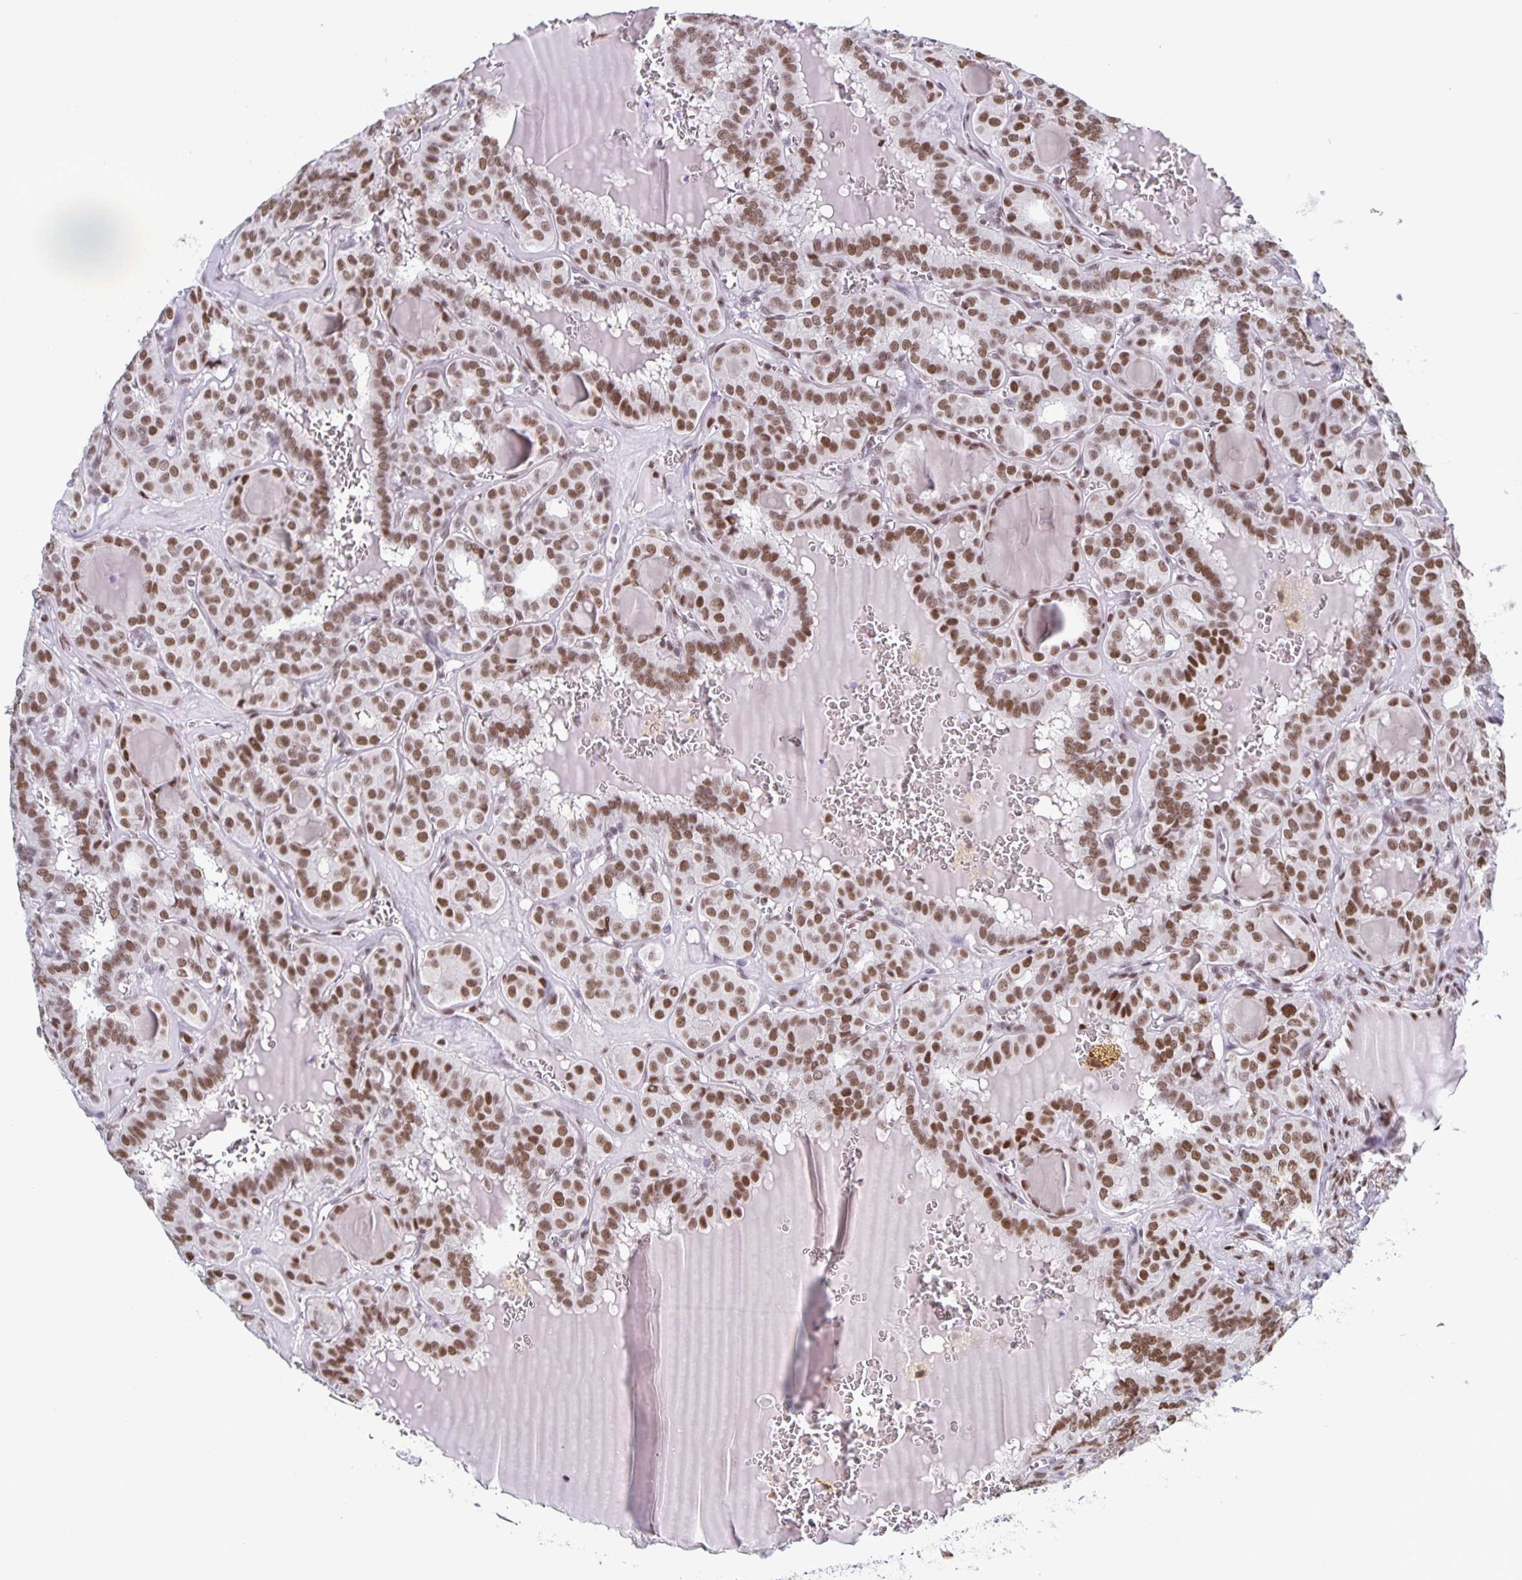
{"staining": {"intensity": "moderate", "quantity": ">75%", "location": "nuclear"}, "tissue": "thyroid cancer", "cell_type": "Tumor cells", "image_type": "cancer", "snomed": [{"axis": "morphology", "description": "Papillary adenocarcinoma, NOS"}, {"axis": "topography", "description": "Thyroid gland"}], "caption": "A high-resolution photomicrograph shows immunohistochemistry staining of thyroid papillary adenocarcinoma, which exhibits moderate nuclear positivity in about >75% of tumor cells.", "gene": "JUND", "patient": {"sex": "female", "age": 41}}